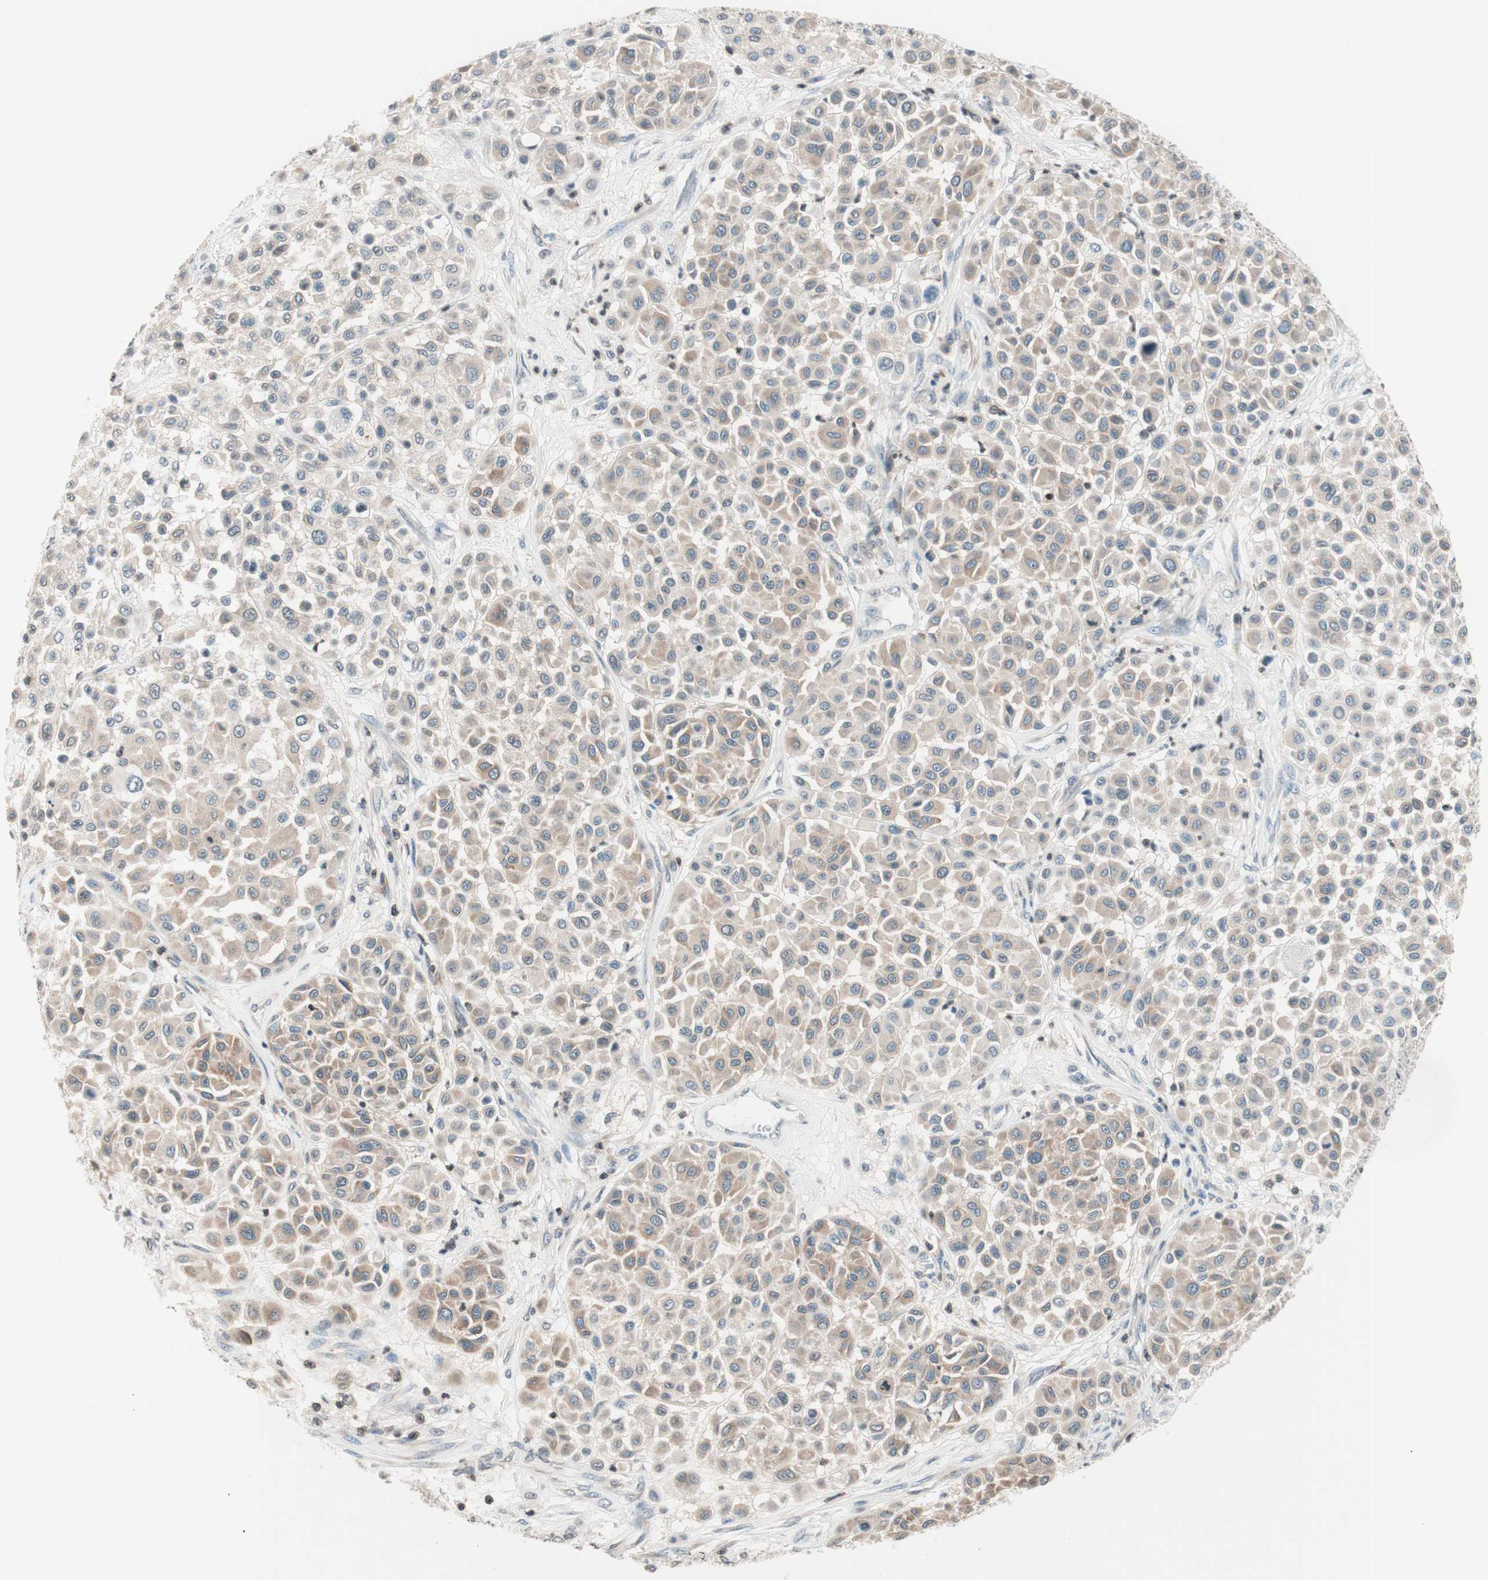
{"staining": {"intensity": "weak", "quantity": ">75%", "location": "cytoplasmic/membranous"}, "tissue": "melanoma", "cell_type": "Tumor cells", "image_type": "cancer", "snomed": [{"axis": "morphology", "description": "Malignant melanoma, Metastatic site"}, {"axis": "topography", "description": "Soft tissue"}], "caption": "This is an image of immunohistochemistry (IHC) staining of malignant melanoma (metastatic site), which shows weak positivity in the cytoplasmic/membranous of tumor cells.", "gene": "WIPF1", "patient": {"sex": "male", "age": 41}}